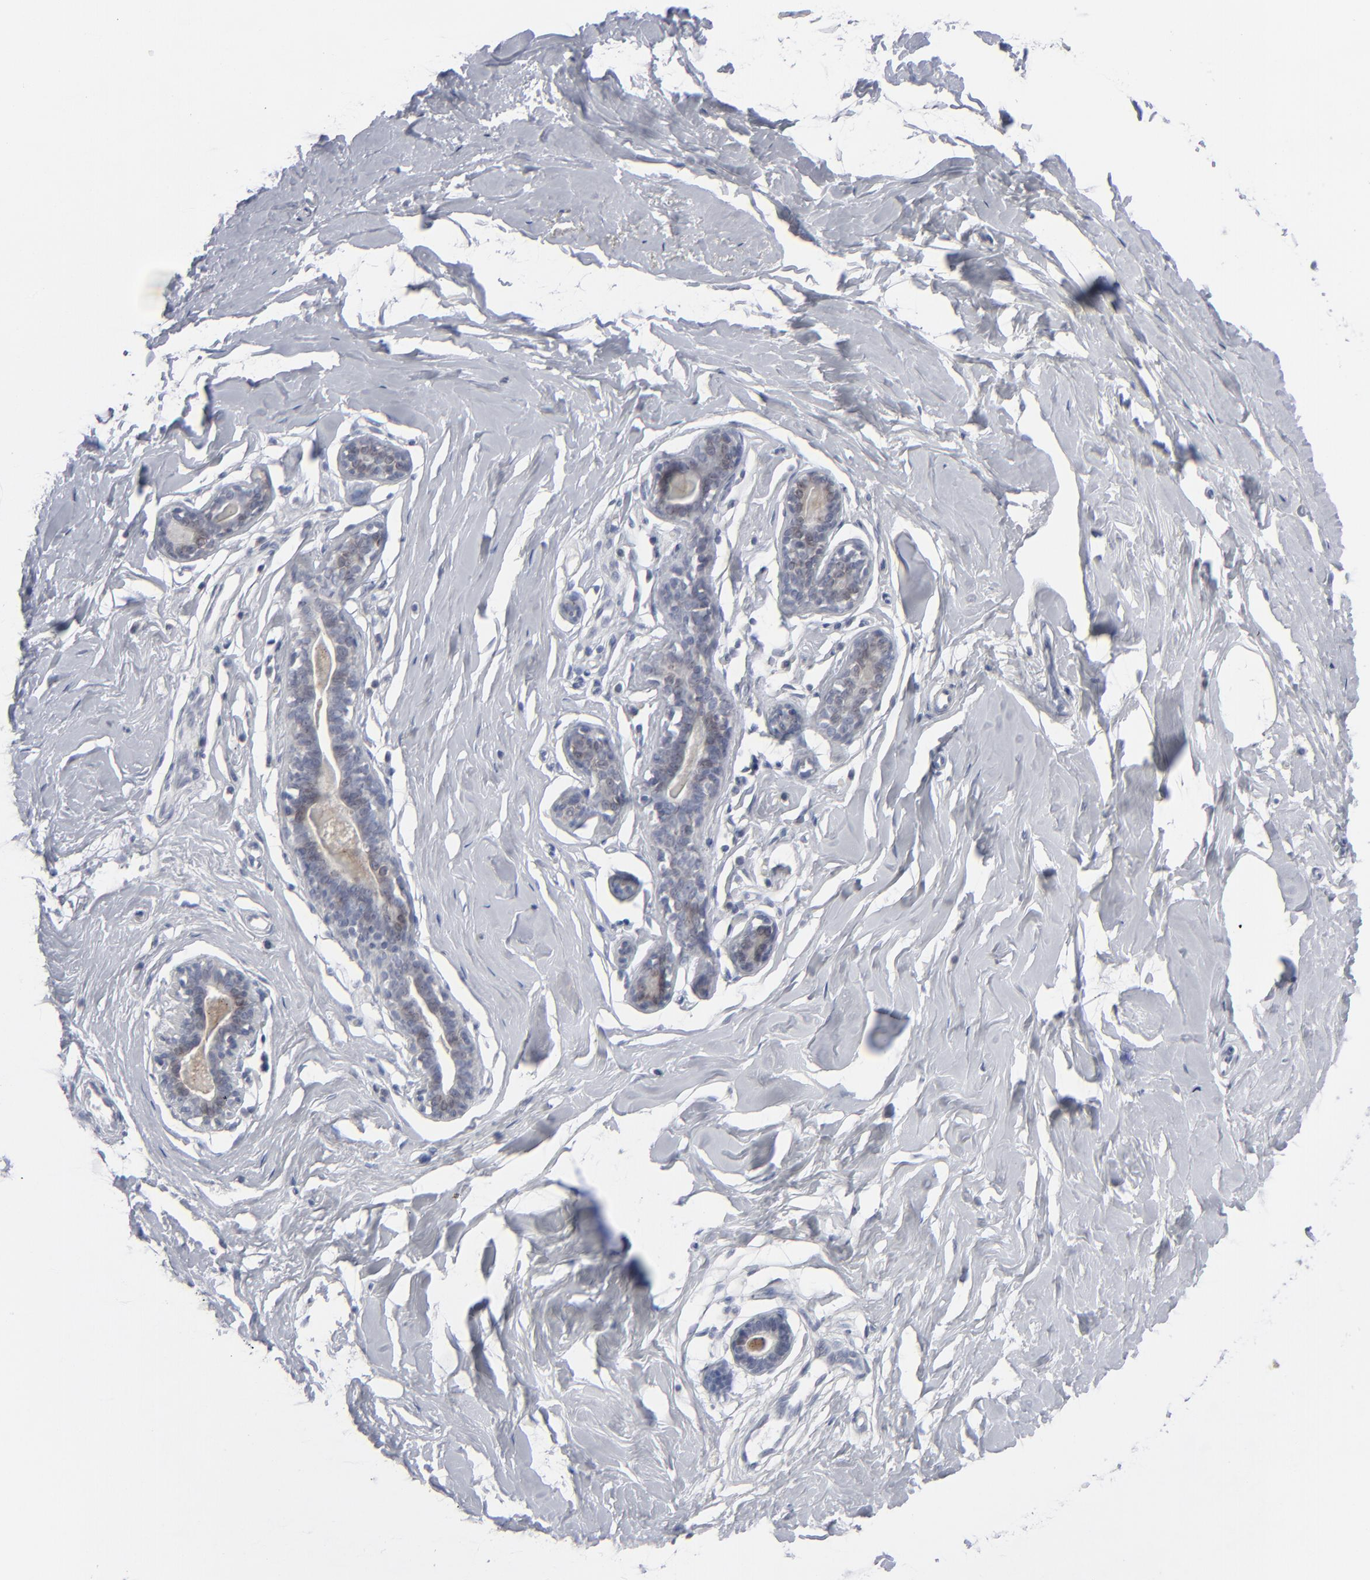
{"staining": {"intensity": "negative", "quantity": "none", "location": "none"}, "tissue": "breast", "cell_type": "Adipocytes", "image_type": "normal", "snomed": [{"axis": "morphology", "description": "Normal tissue, NOS"}, {"axis": "topography", "description": "Breast"}], "caption": "Protein analysis of benign breast displays no significant staining in adipocytes.", "gene": "NUP88", "patient": {"sex": "female", "age": 23}}